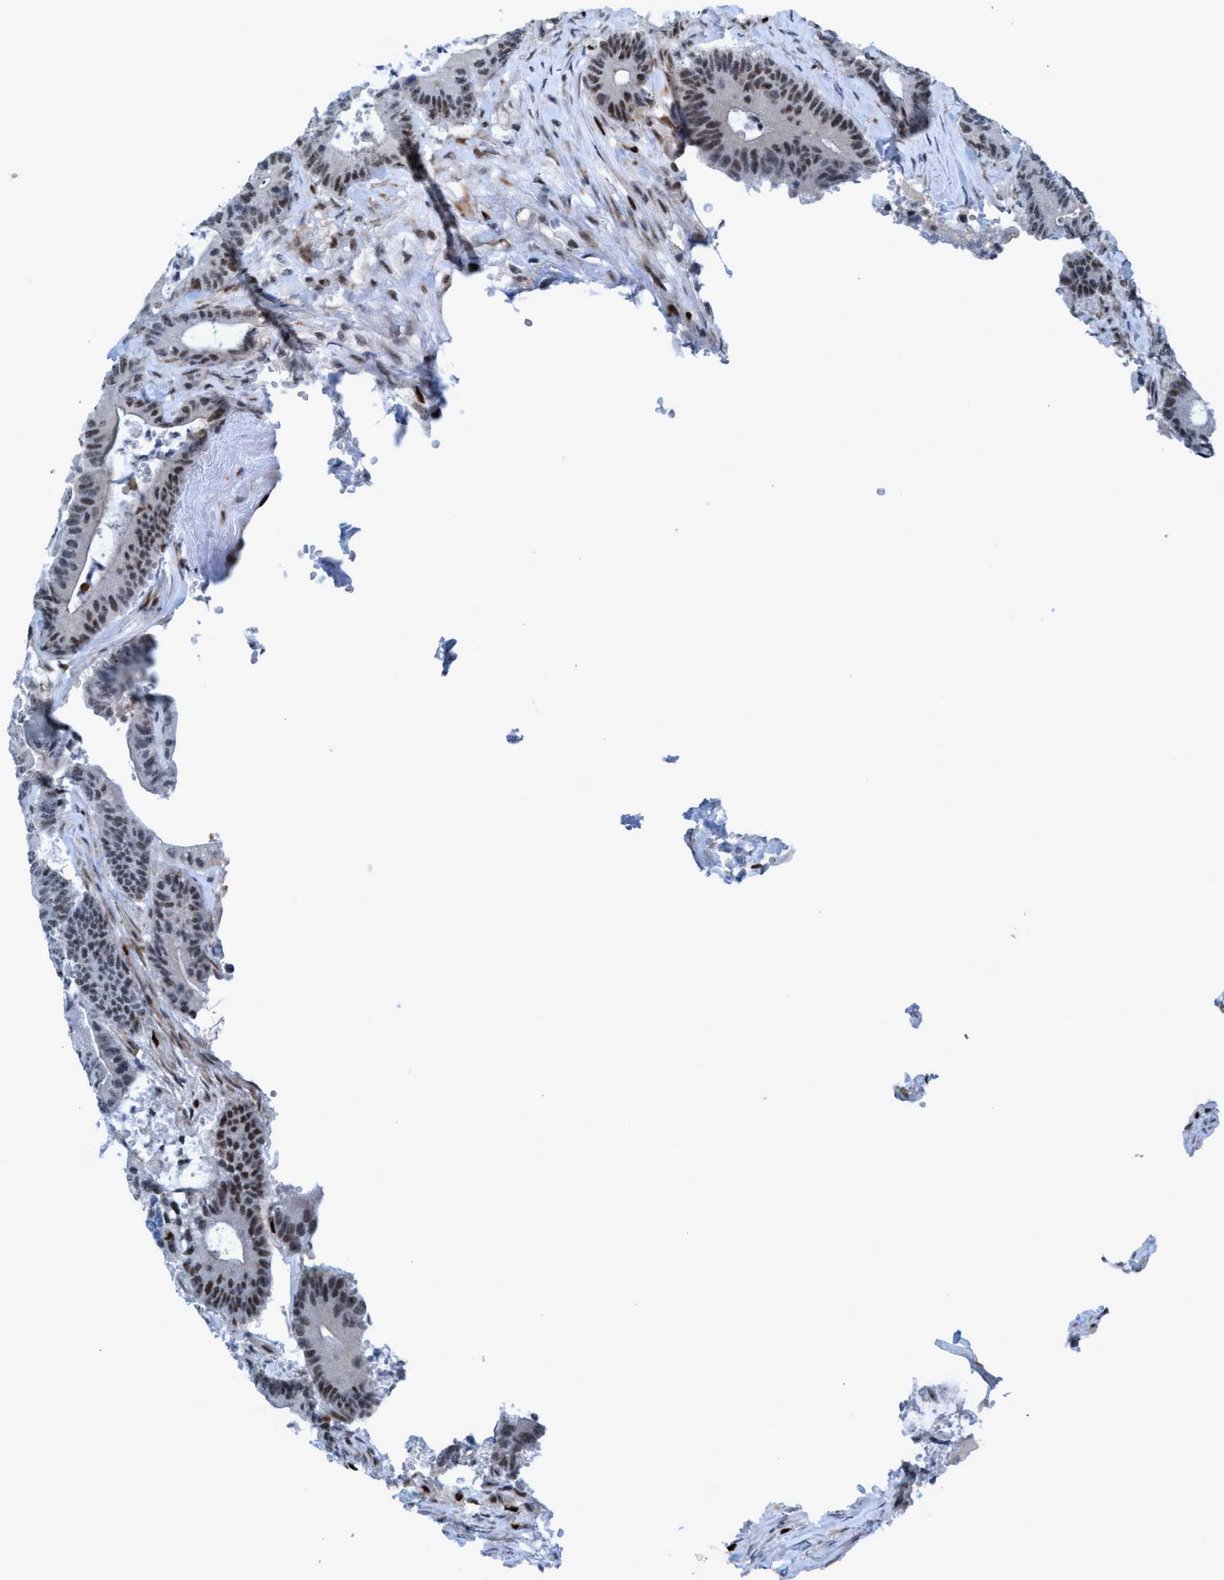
{"staining": {"intensity": "moderate", "quantity": "<25%", "location": "nuclear"}, "tissue": "colorectal cancer", "cell_type": "Tumor cells", "image_type": "cancer", "snomed": [{"axis": "morphology", "description": "Adenocarcinoma, NOS"}, {"axis": "topography", "description": "Colon"}], "caption": "Brown immunohistochemical staining in human colorectal adenocarcinoma exhibits moderate nuclear expression in about <25% of tumor cells.", "gene": "CWC27", "patient": {"sex": "female", "age": 84}}